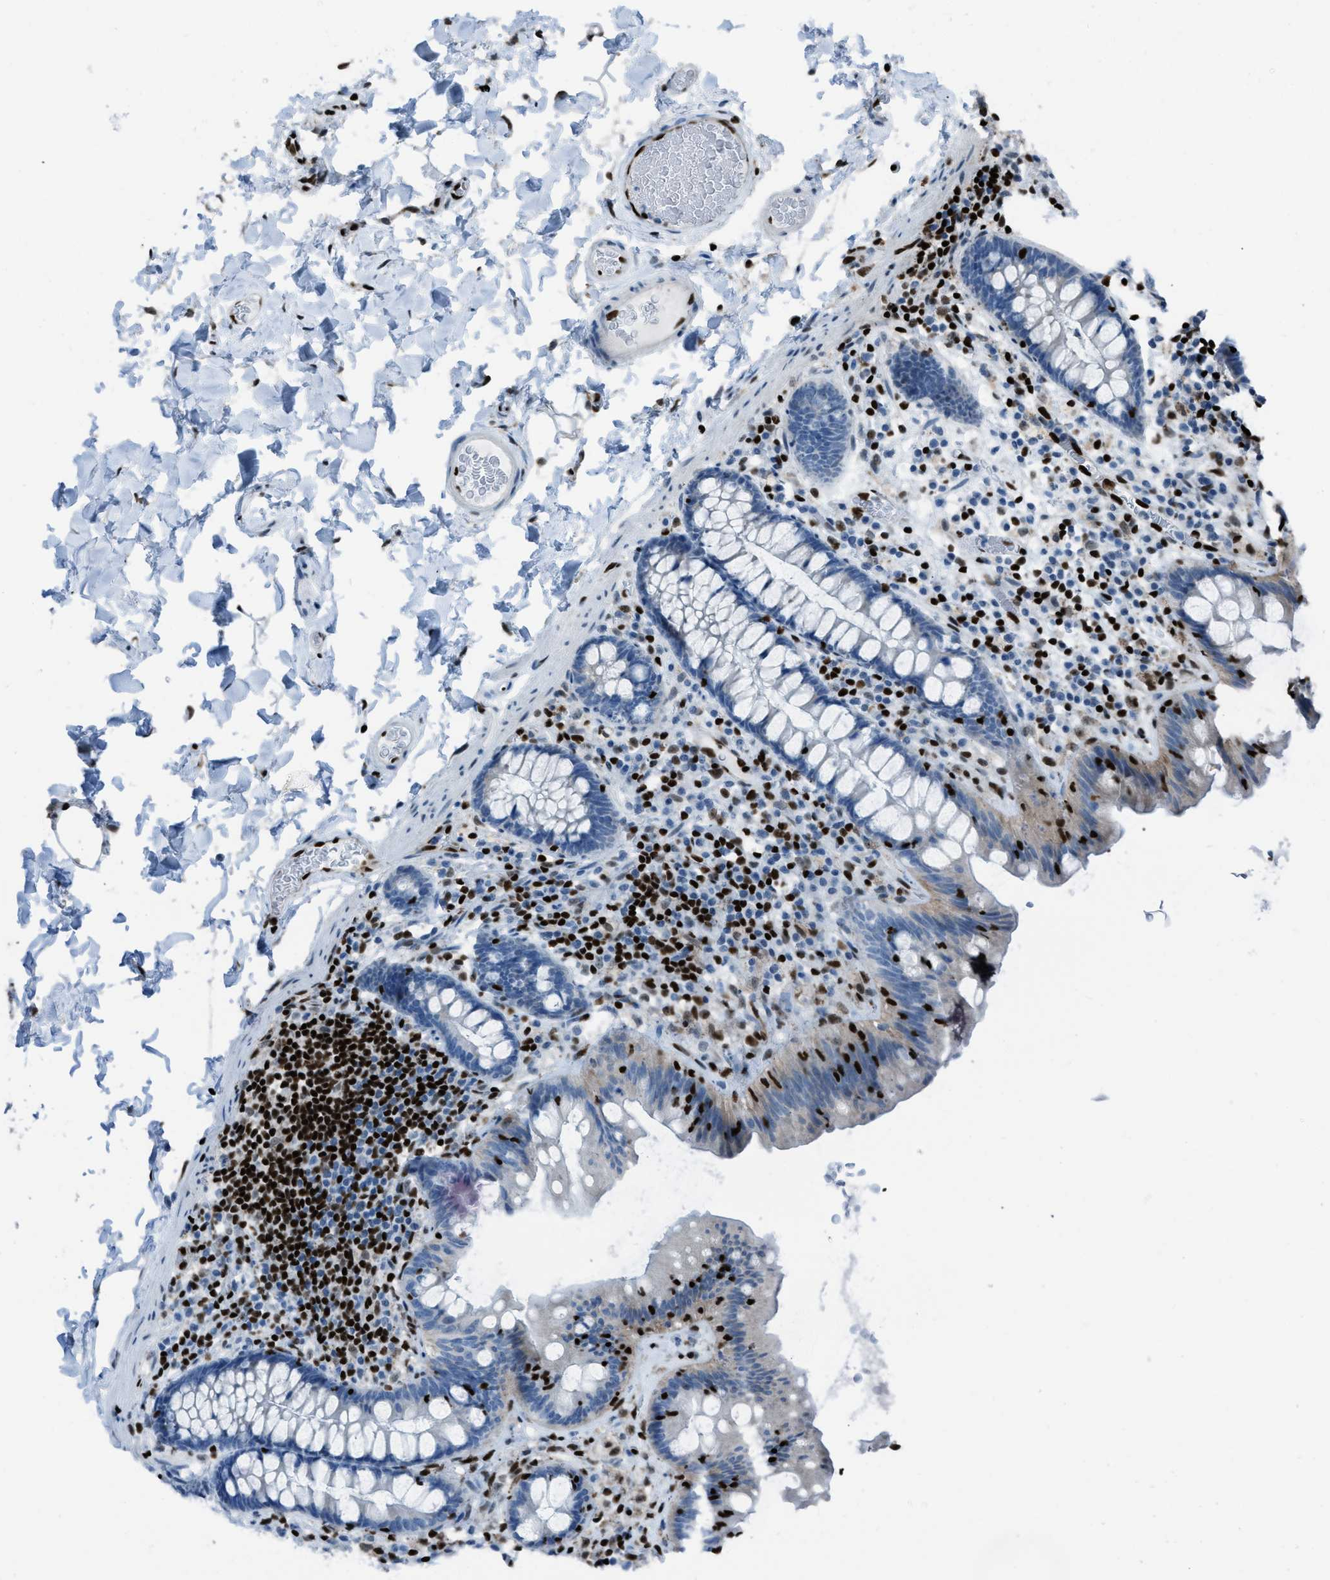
{"staining": {"intensity": "strong", "quantity": ">75%", "location": "nuclear"}, "tissue": "colon", "cell_type": "Endothelial cells", "image_type": "normal", "snomed": [{"axis": "morphology", "description": "Normal tissue, NOS"}, {"axis": "topography", "description": "Colon"}], "caption": "Brown immunohistochemical staining in benign colon displays strong nuclear expression in approximately >75% of endothelial cells. The protein is shown in brown color, while the nuclei are stained blue.", "gene": "SLFN5", "patient": {"sex": "female", "age": 80}}